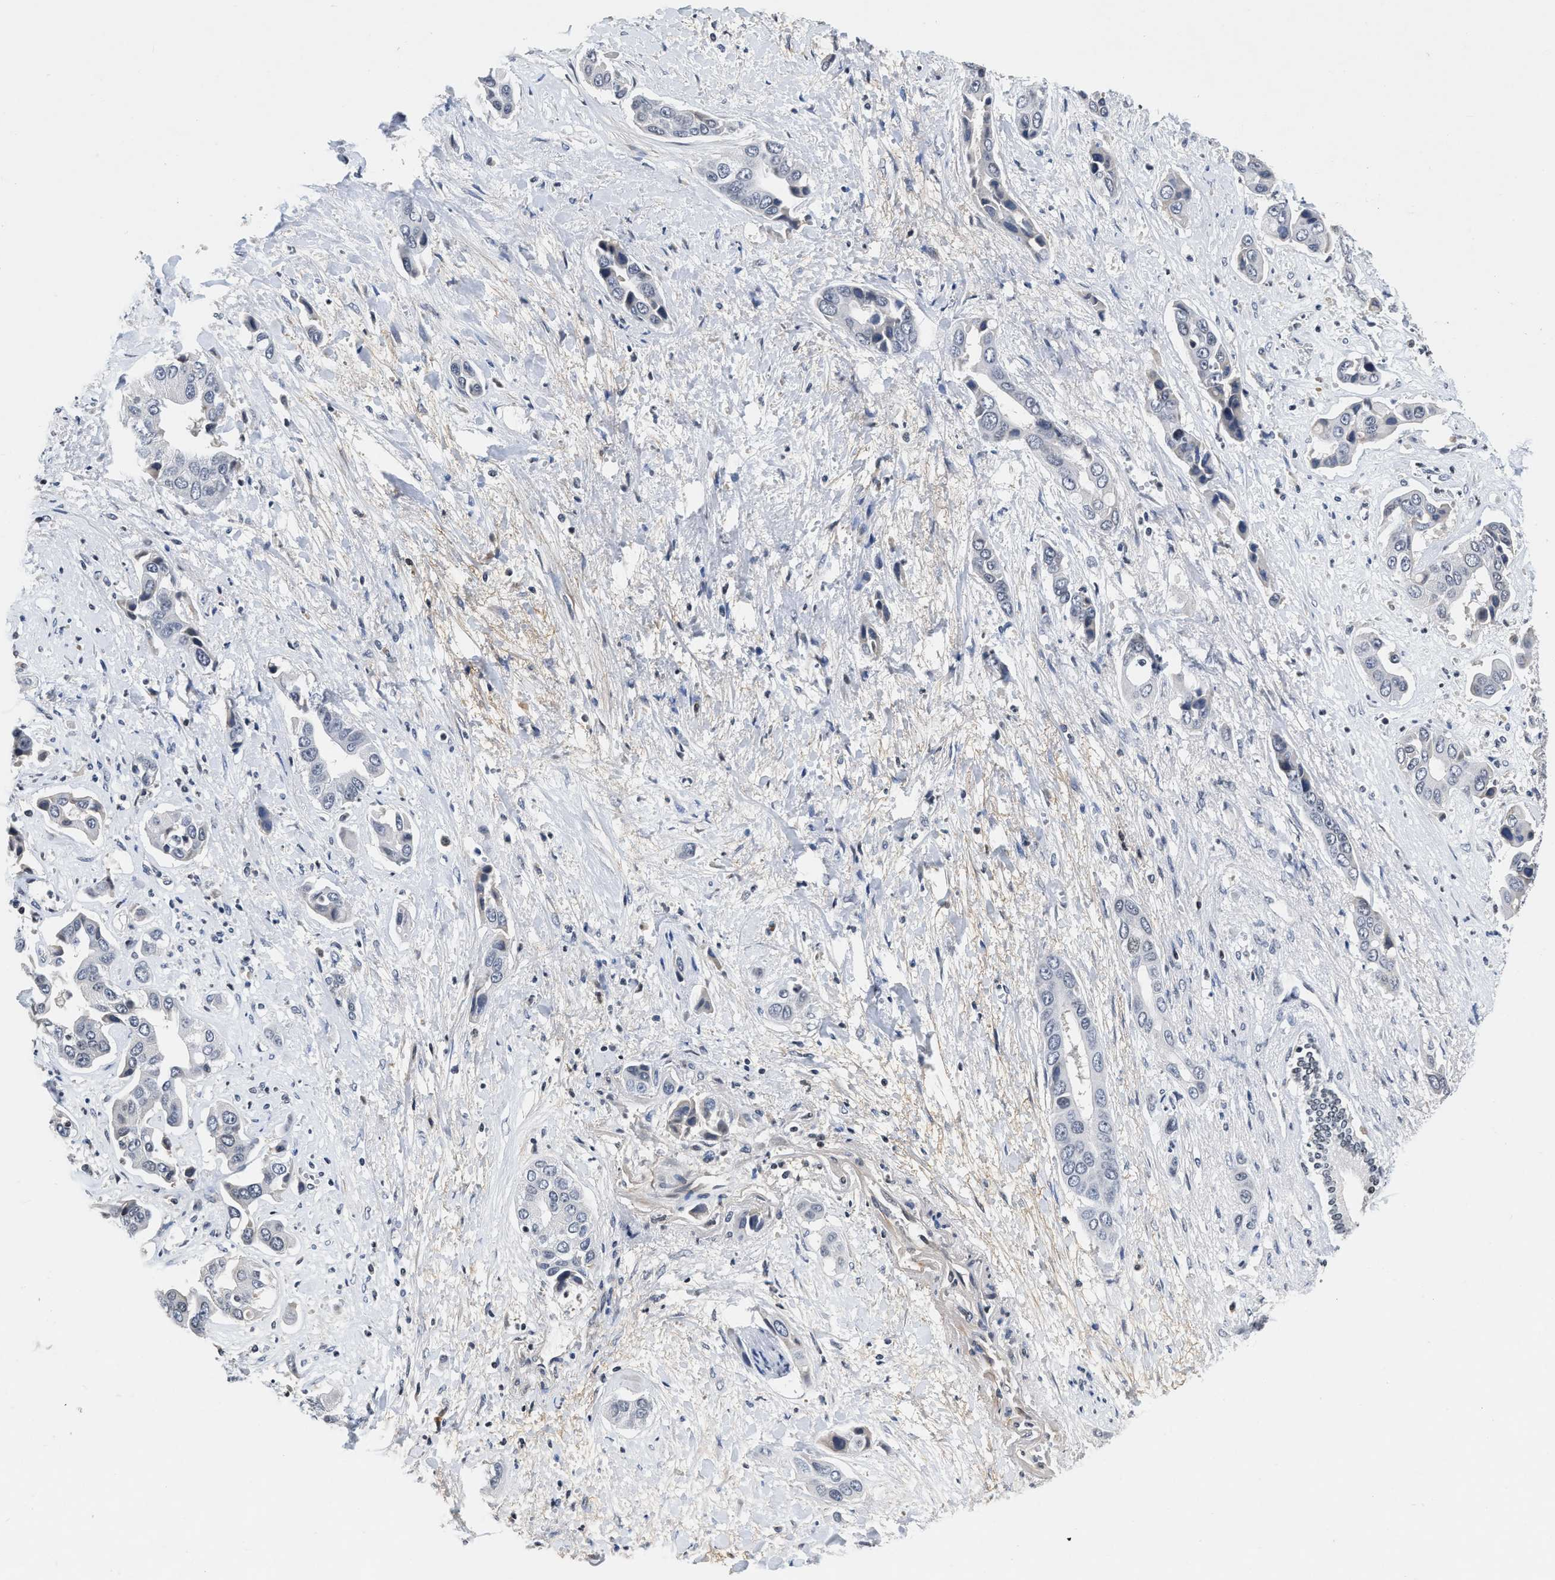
{"staining": {"intensity": "negative", "quantity": "none", "location": "none"}, "tissue": "liver cancer", "cell_type": "Tumor cells", "image_type": "cancer", "snomed": [{"axis": "morphology", "description": "Cholangiocarcinoma"}, {"axis": "topography", "description": "Liver"}], "caption": "Protein analysis of cholangiocarcinoma (liver) reveals no significant positivity in tumor cells.", "gene": "FBLN2", "patient": {"sex": "female", "age": 52}}